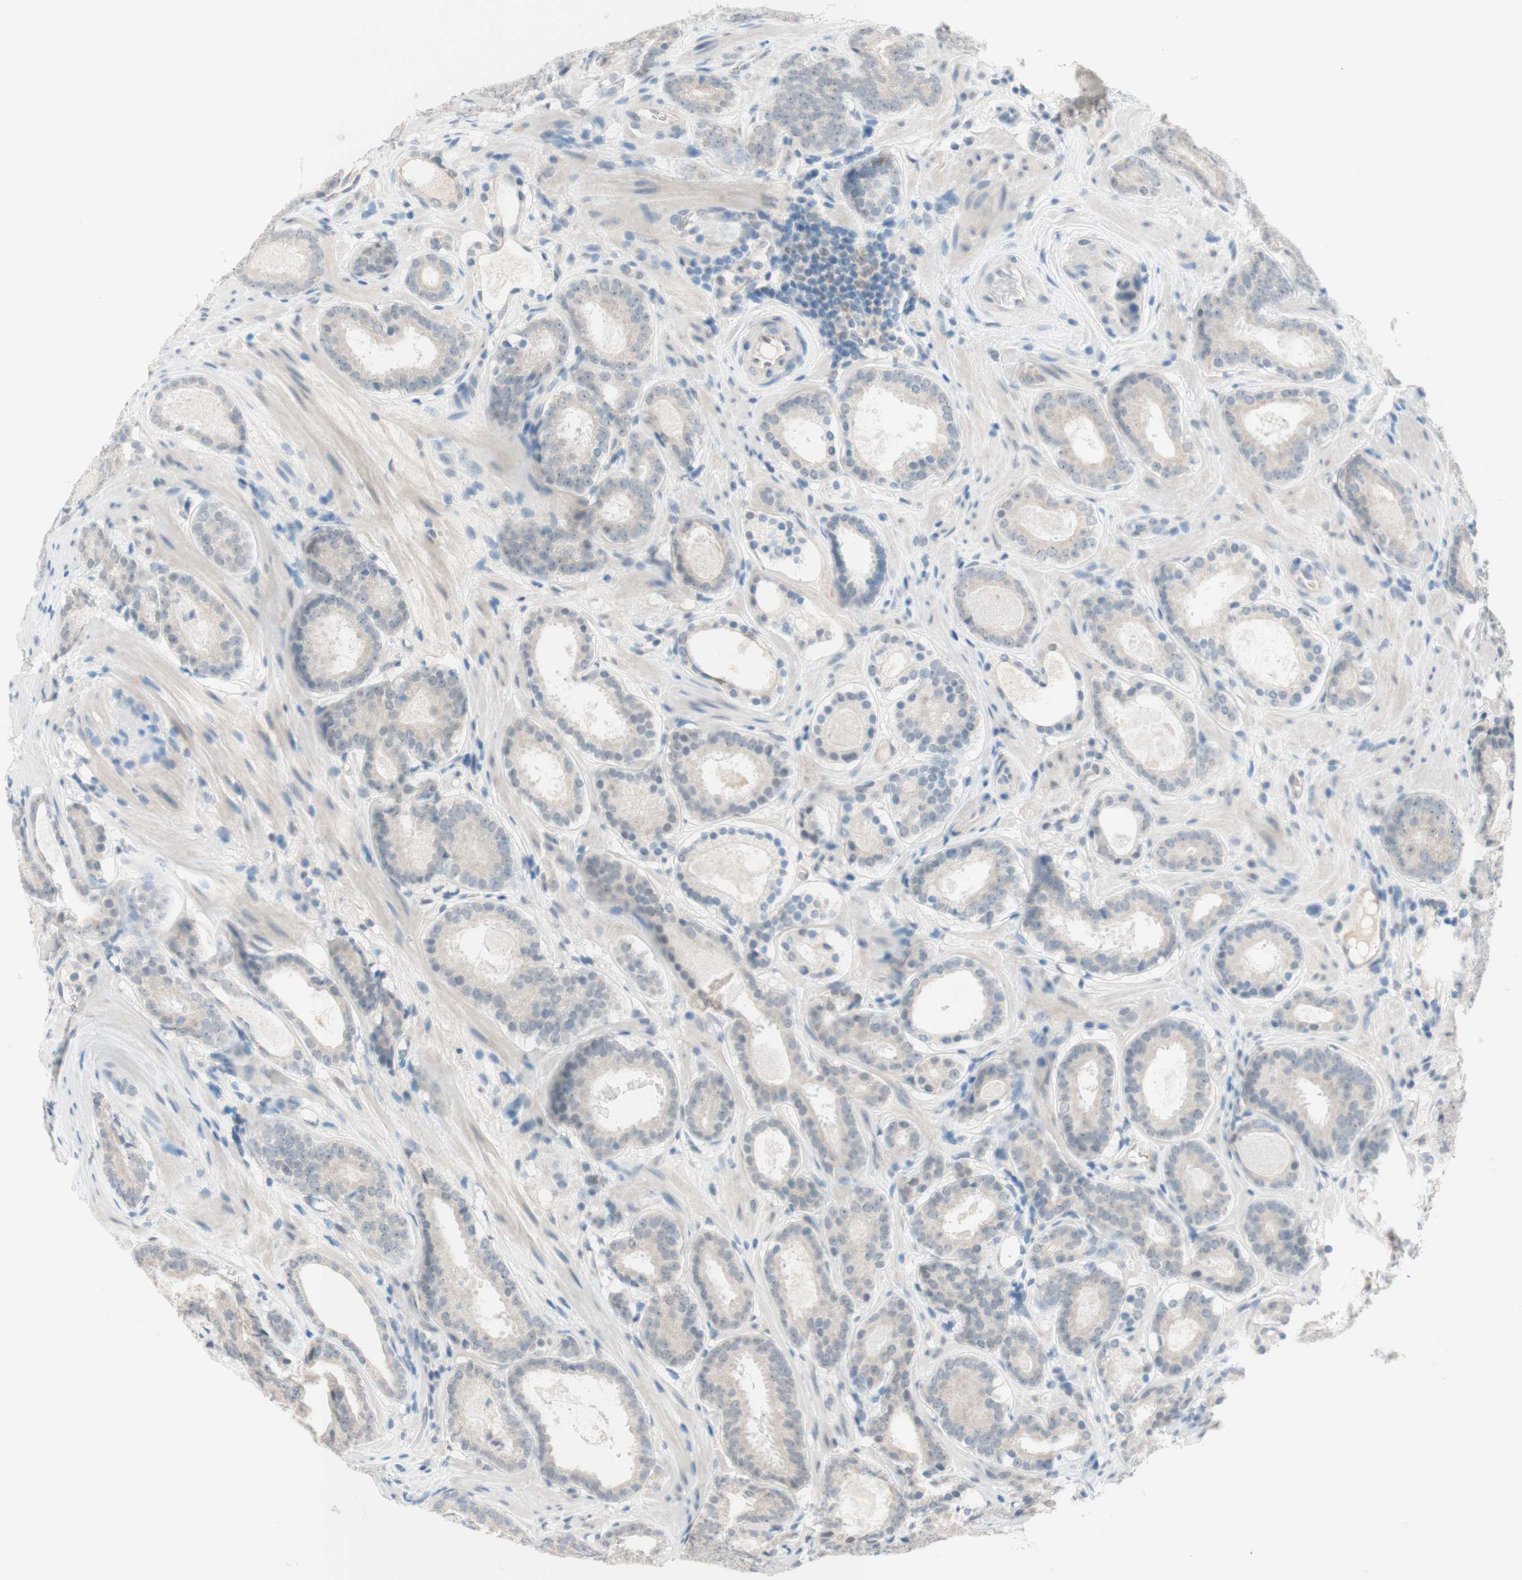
{"staining": {"intensity": "weak", "quantity": "<25%", "location": "cytoplasmic/membranous"}, "tissue": "prostate cancer", "cell_type": "Tumor cells", "image_type": "cancer", "snomed": [{"axis": "morphology", "description": "Adenocarcinoma, Low grade"}, {"axis": "topography", "description": "Prostate"}], "caption": "The IHC image has no significant positivity in tumor cells of prostate adenocarcinoma (low-grade) tissue.", "gene": "JPH1", "patient": {"sex": "male", "age": 69}}